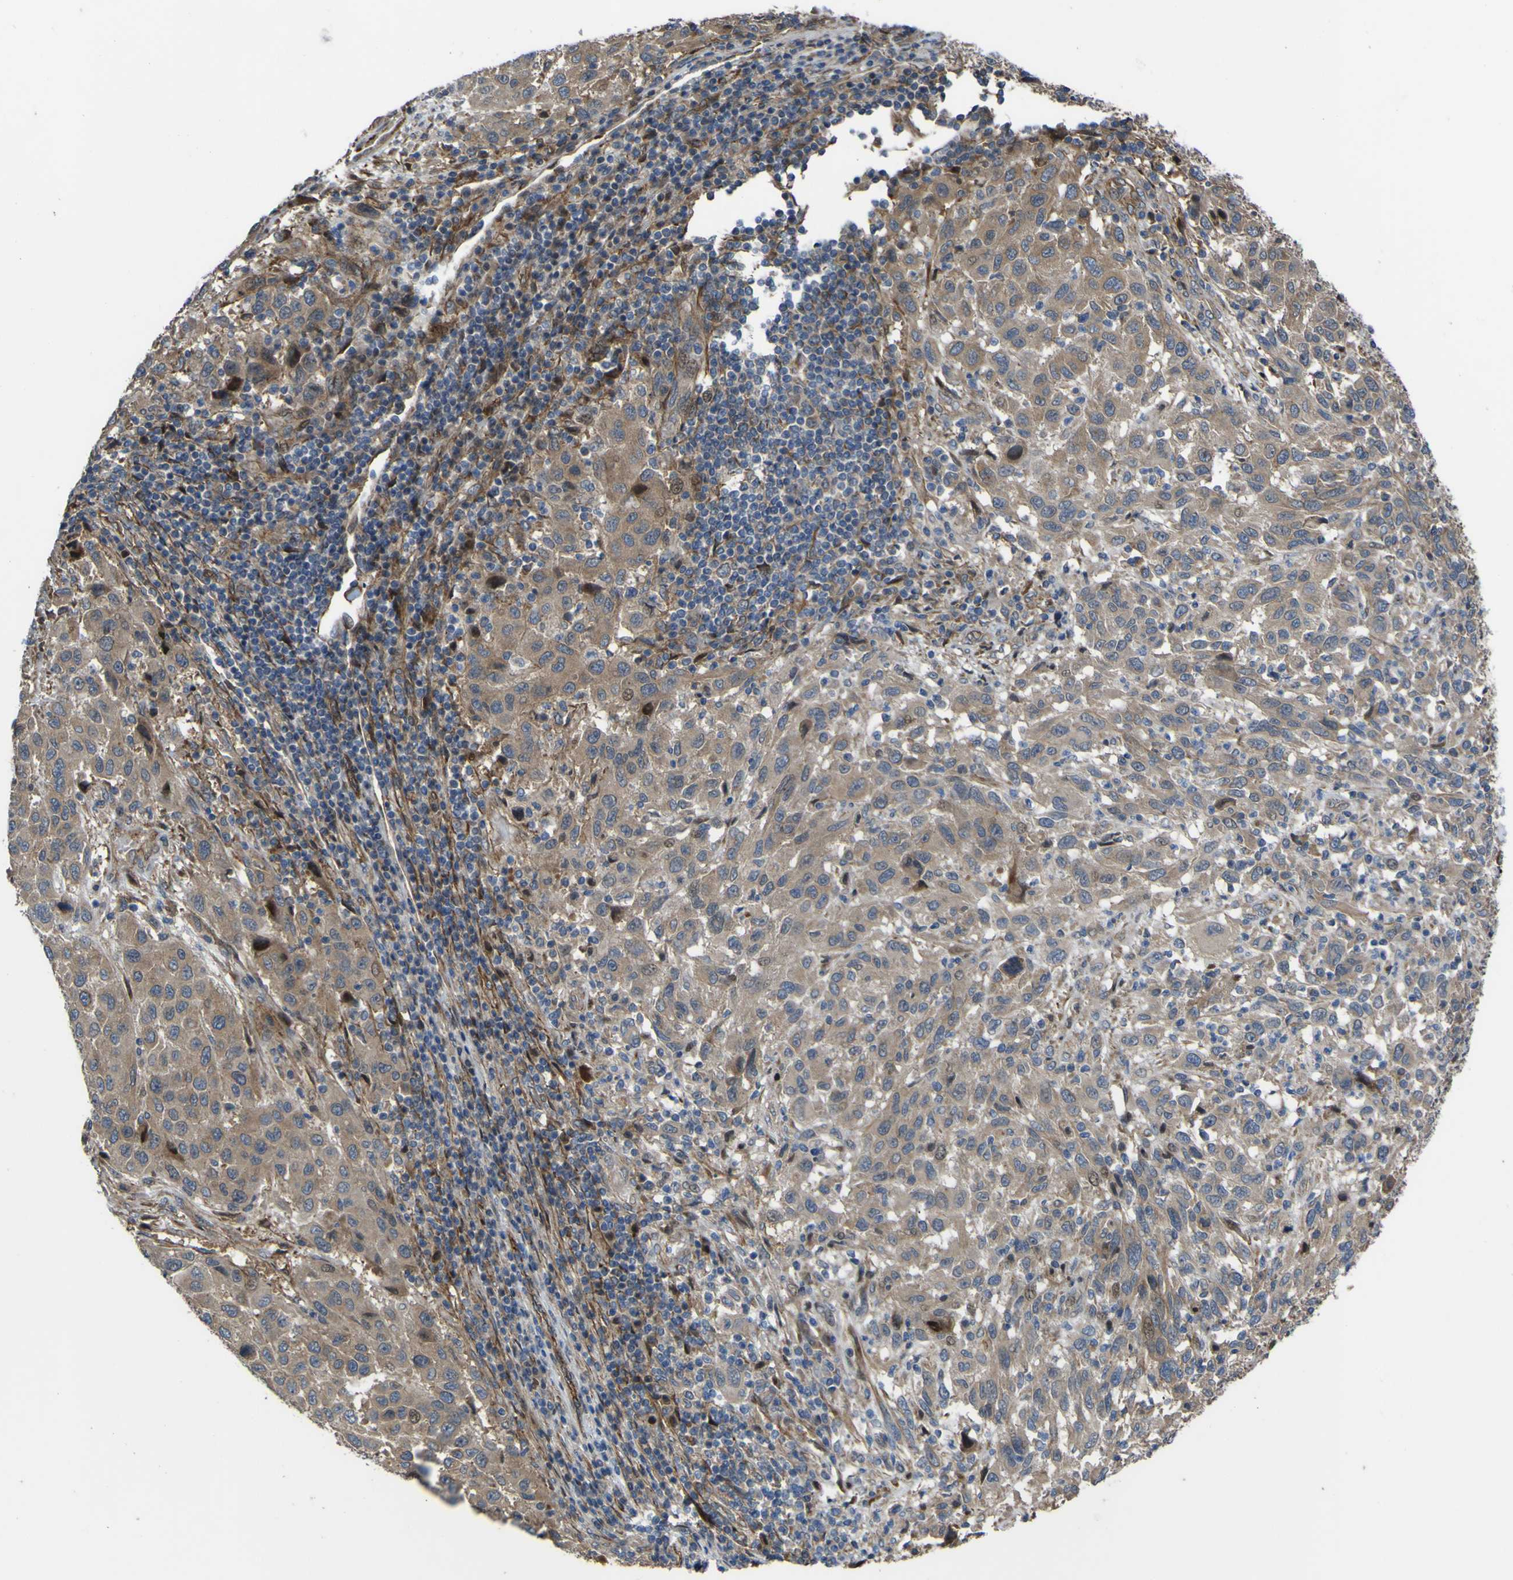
{"staining": {"intensity": "weak", "quantity": ">75%", "location": "cytoplasmic/membranous"}, "tissue": "melanoma", "cell_type": "Tumor cells", "image_type": "cancer", "snomed": [{"axis": "morphology", "description": "Malignant melanoma, Metastatic site"}, {"axis": "topography", "description": "Lymph node"}], "caption": "Melanoma tissue exhibits weak cytoplasmic/membranous staining in about >75% of tumor cells", "gene": "FBXO30", "patient": {"sex": "male", "age": 61}}